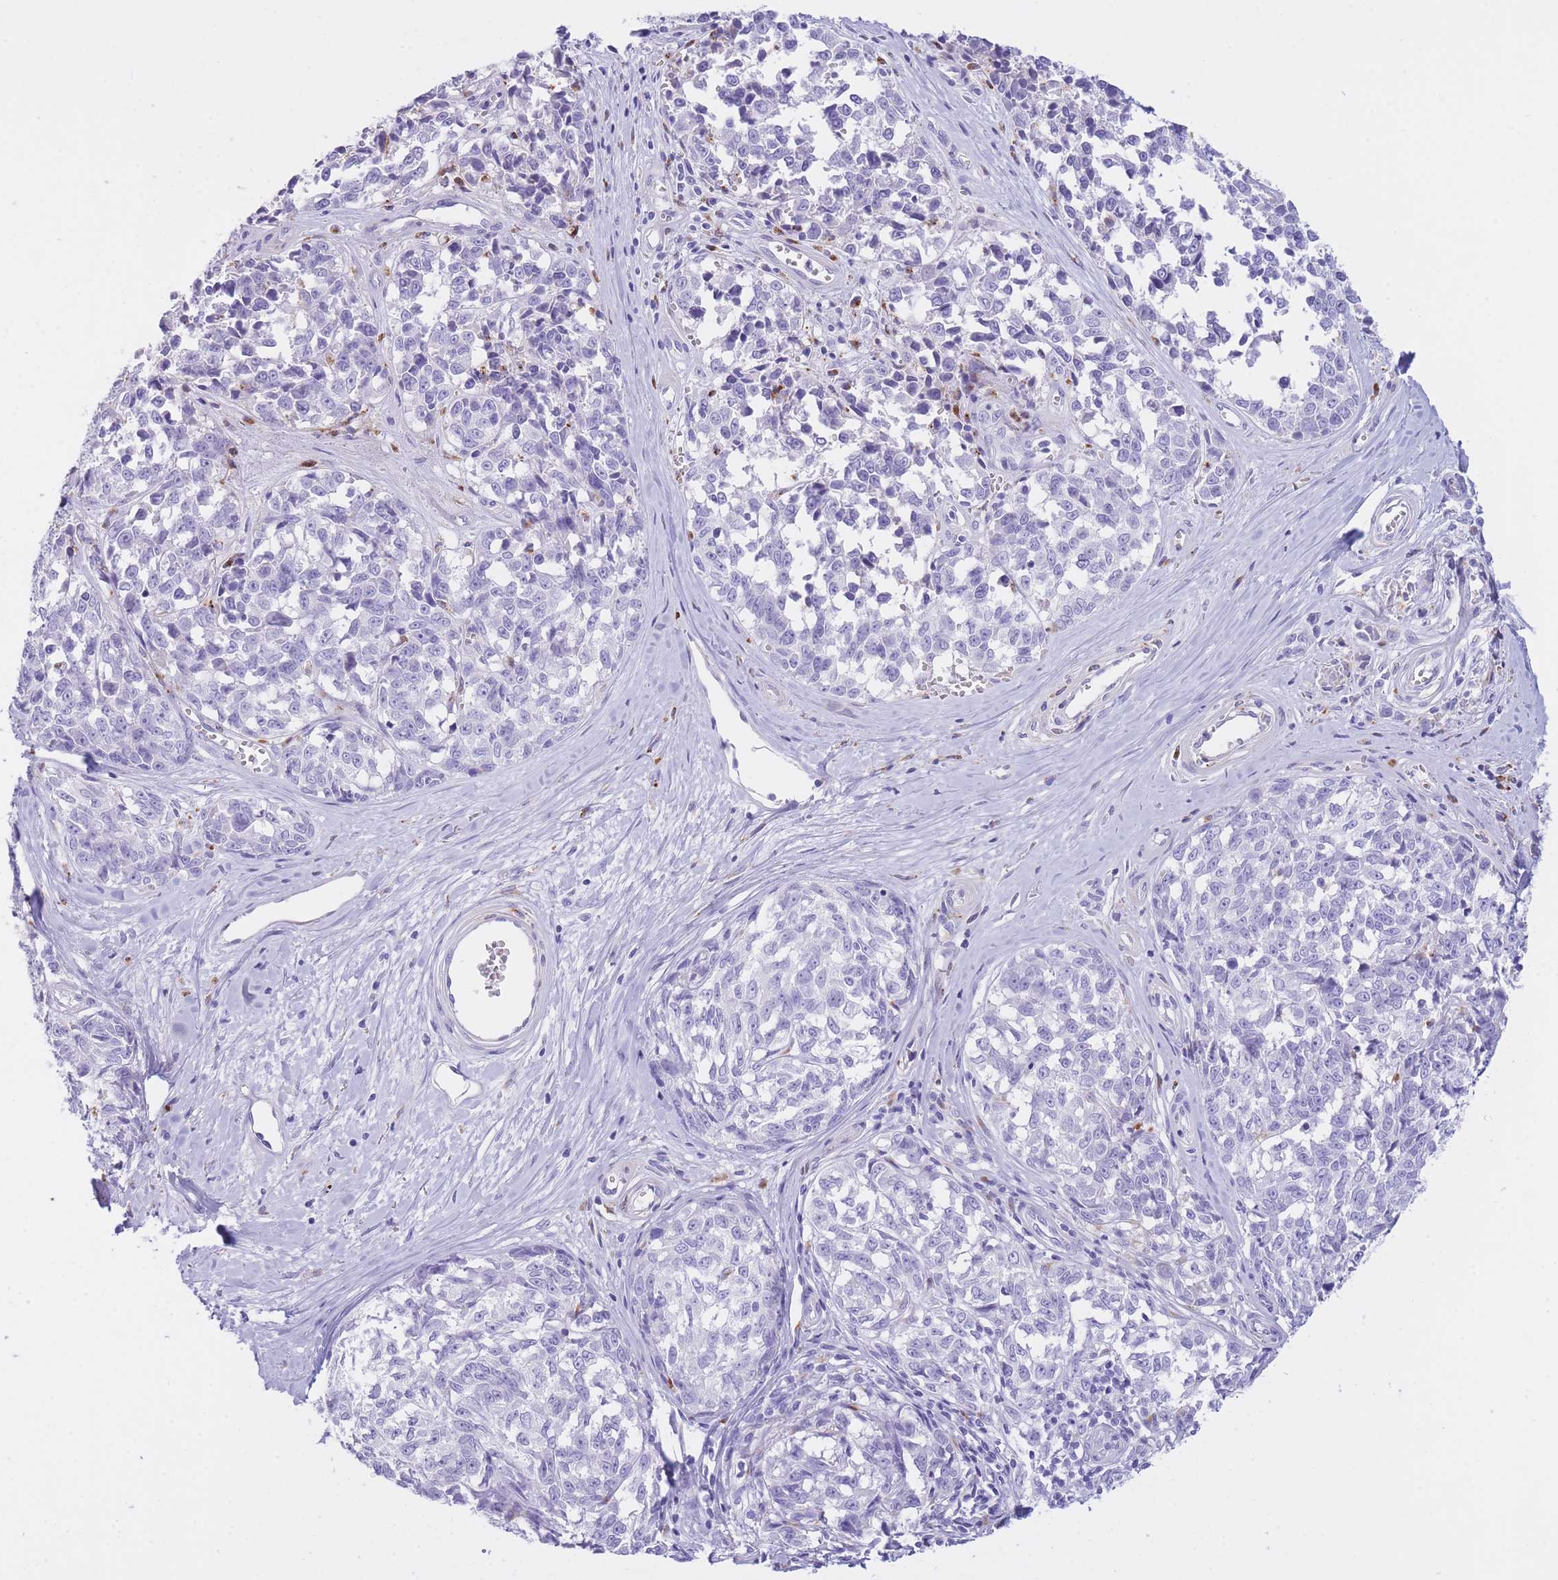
{"staining": {"intensity": "negative", "quantity": "none", "location": "none"}, "tissue": "melanoma", "cell_type": "Tumor cells", "image_type": "cancer", "snomed": [{"axis": "morphology", "description": "Normal tissue, NOS"}, {"axis": "morphology", "description": "Malignant melanoma, NOS"}, {"axis": "topography", "description": "Skin"}], "caption": "Human malignant melanoma stained for a protein using immunohistochemistry exhibits no expression in tumor cells.", "gene": "PLBD1", "patient": {"sex": "female", "age": 64}}